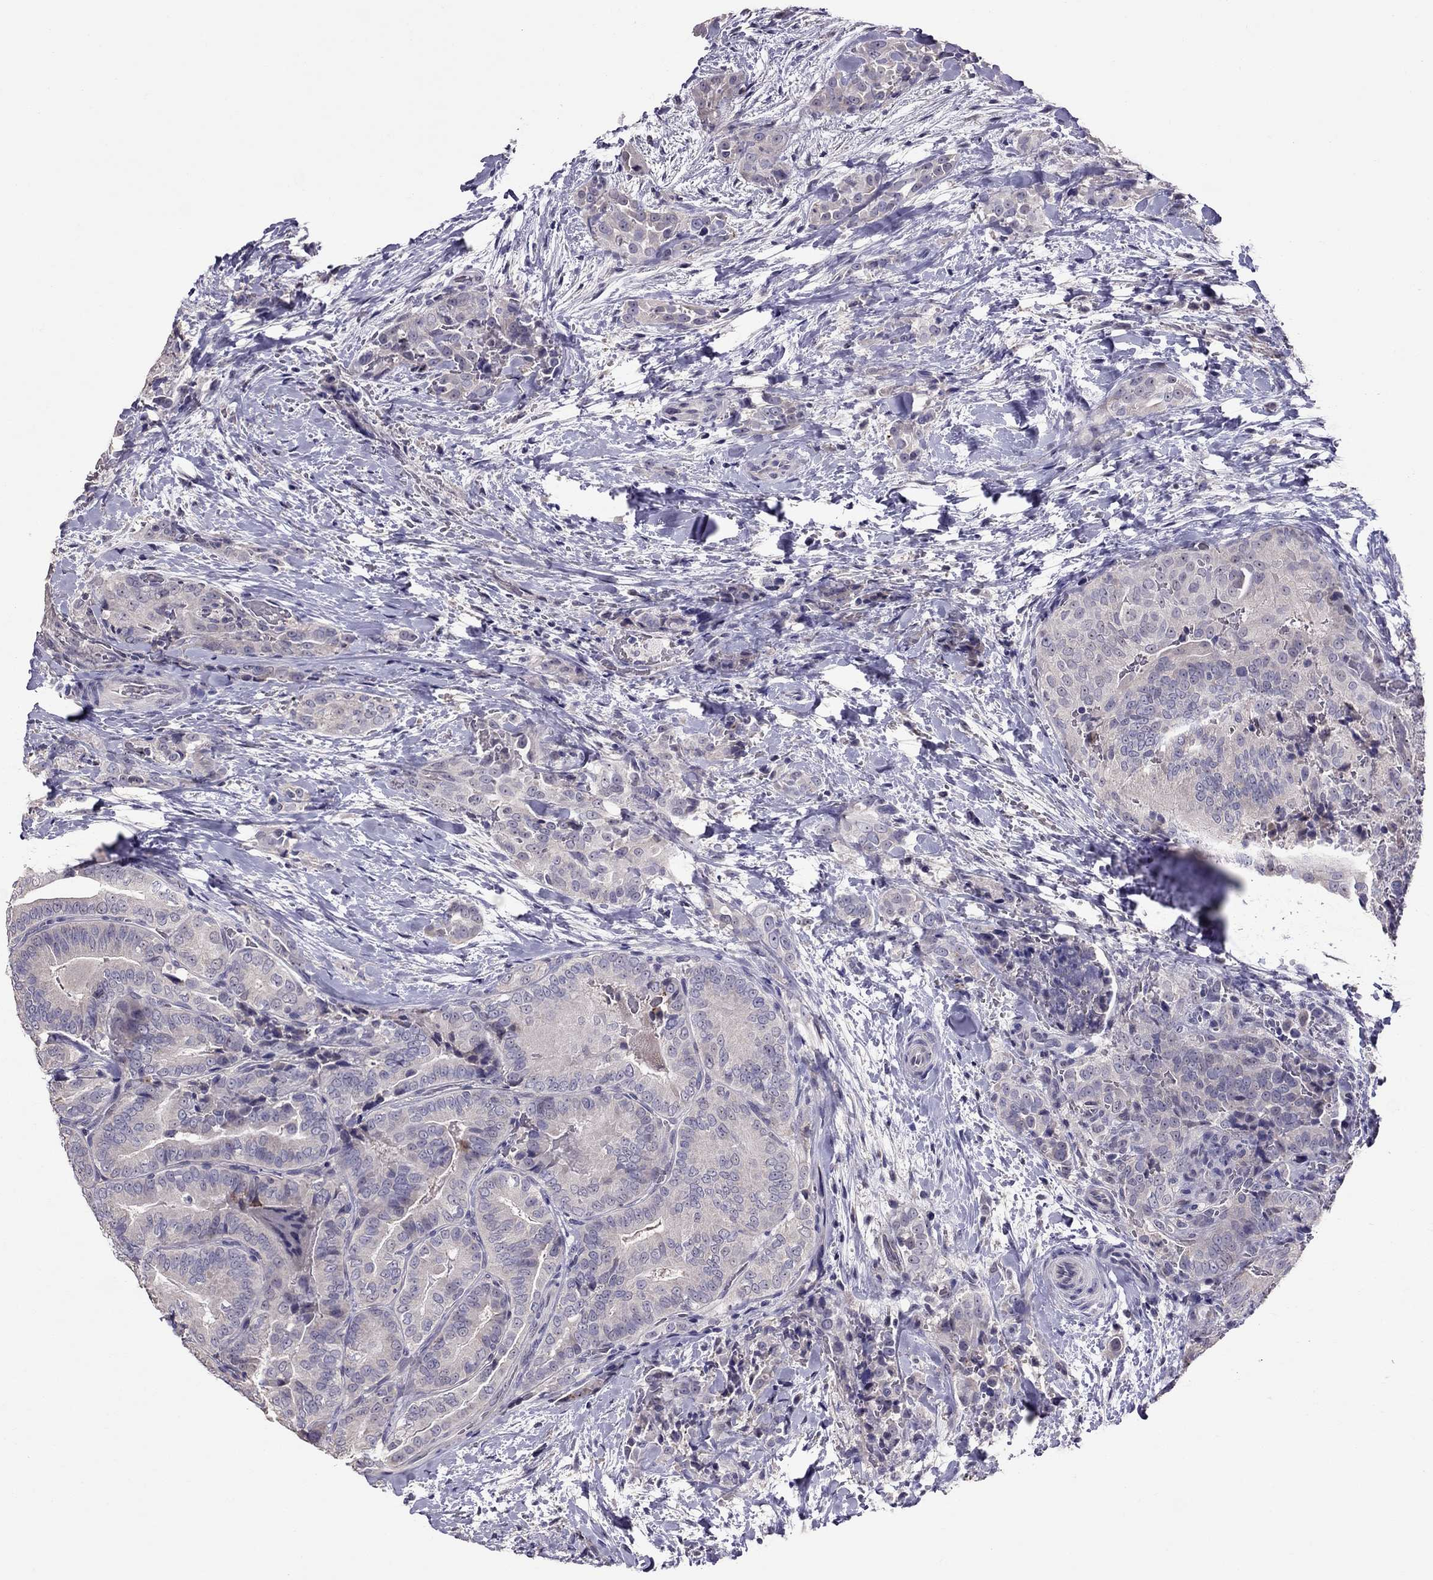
{"staining": {"intensity": "negative", "quantity": "none", "location": "none"}, "tissue": "thyroid cancer", "cell_type": "Tumor cells", "image_type": "cancer", "snomed": [{"axis": "morphology", "description": "Papillary adenocarcinoma, NOS"}, {"axis": "topography", "description": "Thyroid gland"}], "caption": "High magnification brightfield microscopy of thyroid cancer (papillary adenocarcinoma) stained with DAB (3,3'-diaminobenzidine) (brown) and counterstained with hematoxylin (blue): tumor cells show no significant staining.", "gene": "LRRC46", "patient": {"sex": "male", "age": 61}}